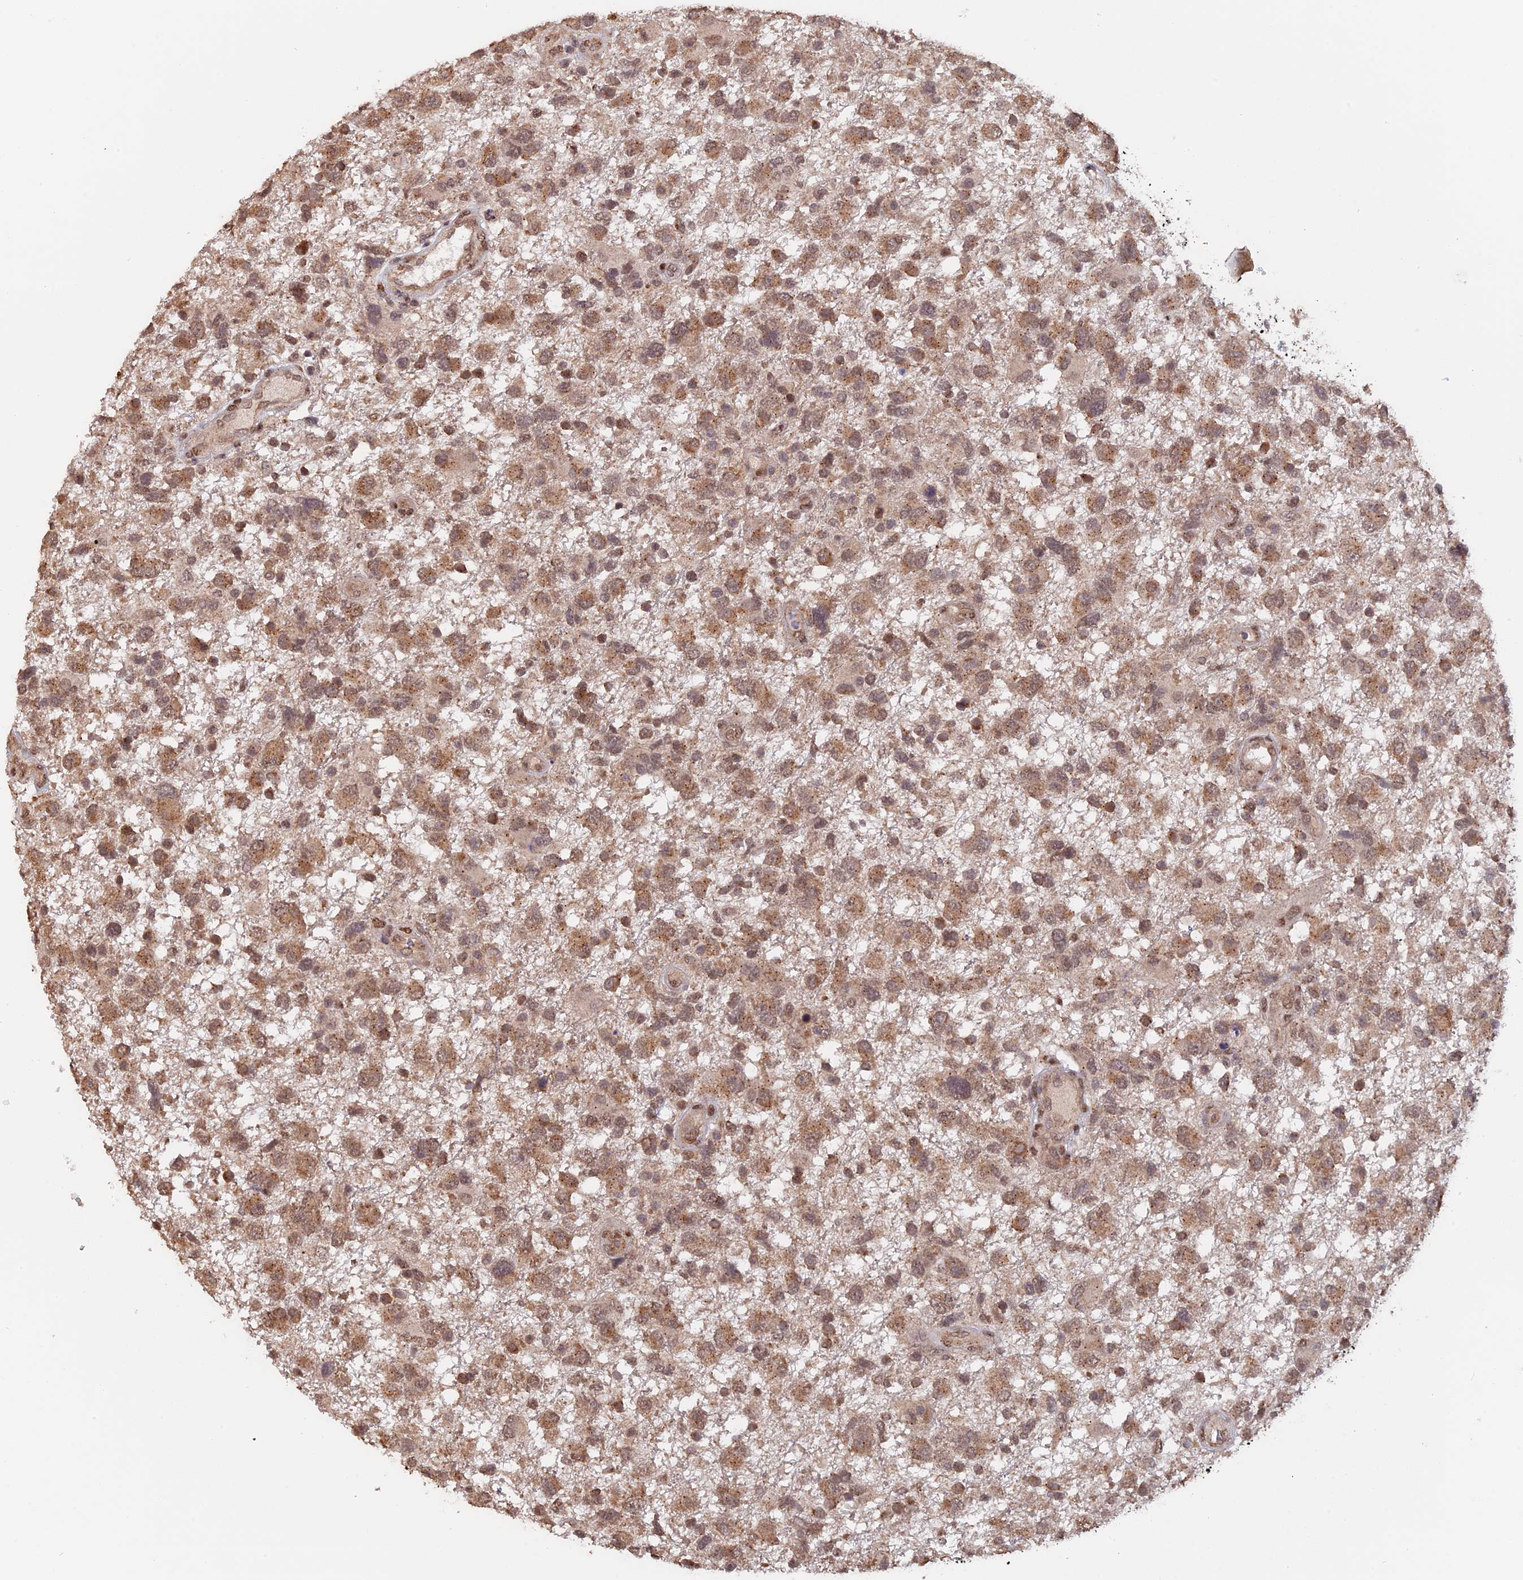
{"staining": {"intensity": "moderate", "quantity": ">75%", "location": "cytoplasmic/membranous,nuclear"}, "tissue": "glioma", "cell_type": "Tumor cells", "image_type": "cancer", "snomed": [{"axis": "morphology", "description": "Glioma, malignant, High grade"}, {"axis": "topography", "description": "Brain"}], "caption": "Human high-grade glioma (malignant) stained with a protein marker reveals moderate staining in tumor cells.", "gene": "PIGQ", "patient": {"sex": "male", "age": 61}}